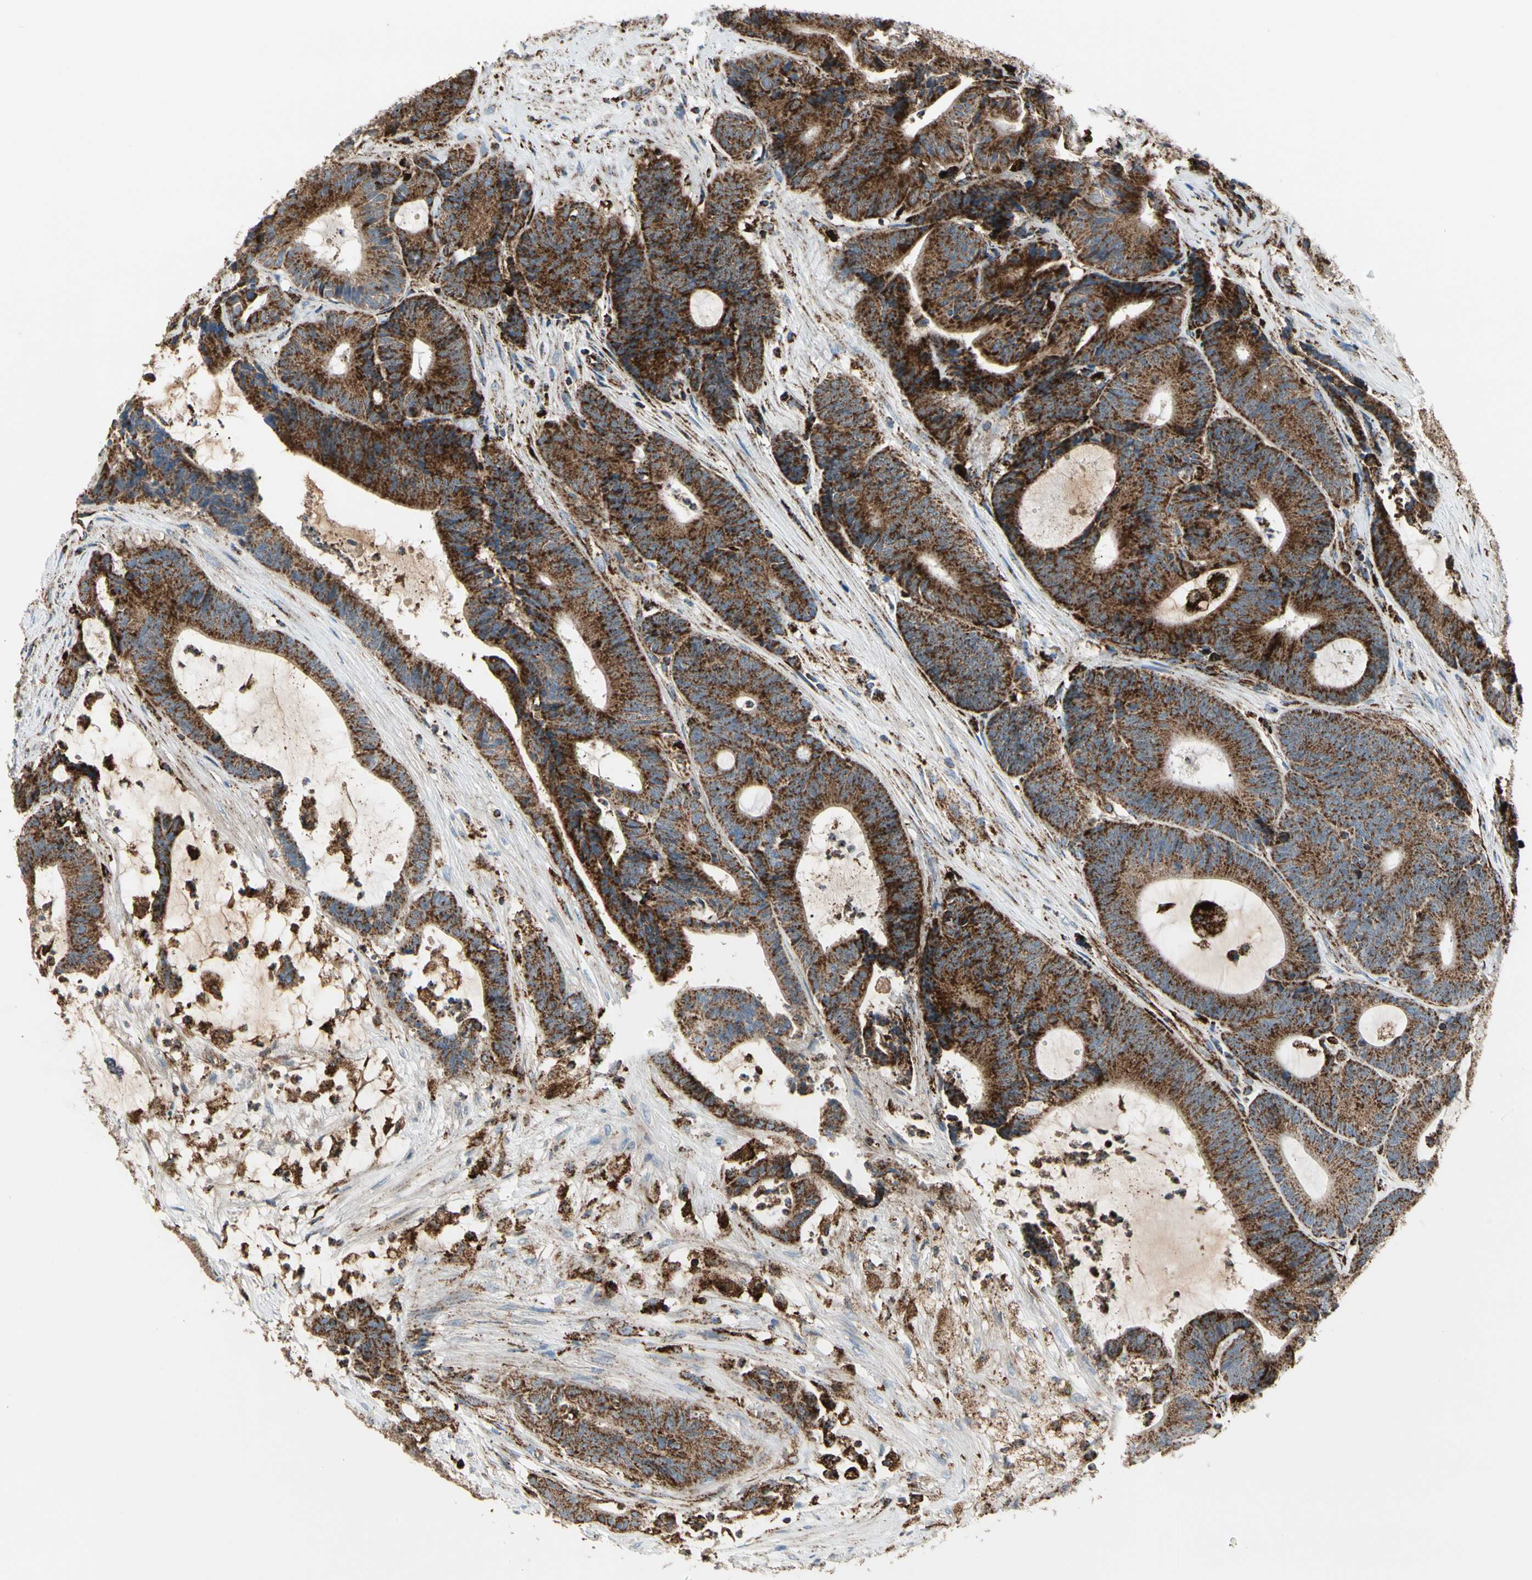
{"staining": {"intensity": "strong", "quantity": ">75%", "location": "cytoplasmic/membranous"}, "tissue": "colorectal cancer", "cell_type": "Tumor cells", "image_type": "cancer", "snomed": [{"axis": "morphology", "description": "Adenocarcinoma, NOS"}, {"axis": "topography", "description": "Colon"}], "caption": "The histopathology image displays immunohistochemical staining of colorectal cancer. There is strong cytoplasmic/membranous staining is identified in approximately >75% of tumor cells. The staining was performed using DAB to visualize the protein expression in brown, while the nuclei were stained in blue with hematoxylin (Magnification: 20x).", "gene": "ME2", "patient": {"sex": "female", "age": 84}}